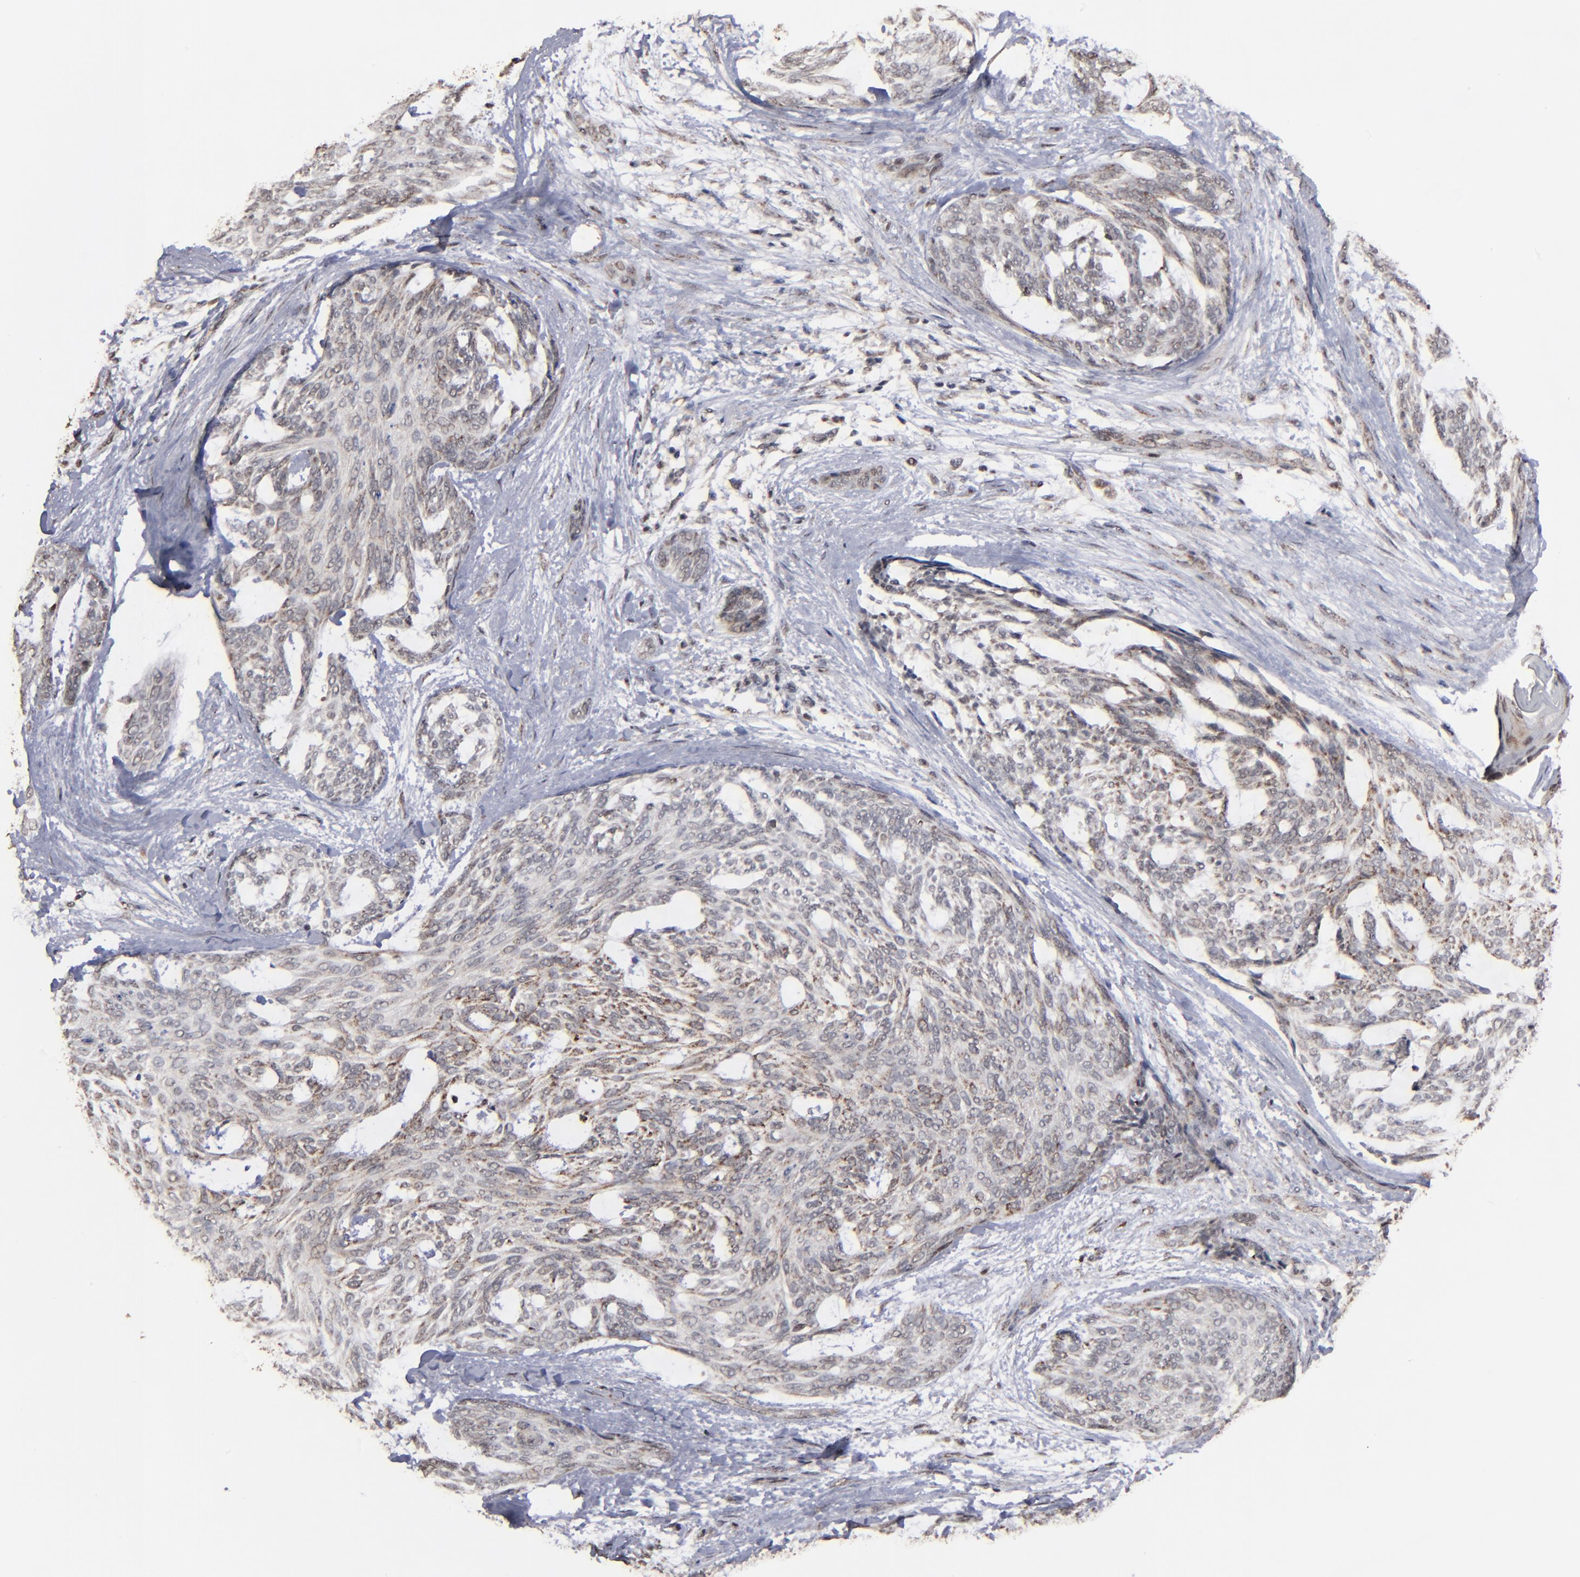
{"staining": {"intensity": "weak", "quantity": "<25%", "location": "cytoplasmic/membranous"}, "tissue": "skin cancer", "cell_type": "Tumor cells", "image_type": "cancer", "snomed": [{"axis": "morphology", "description": "Normal tissue, NOS"}, {"axis": "morphology", "description": "Basal cell carcinoma"}, {"axis": "topography", "description": "Skin"}], "caption": "IHC histopathology image of skin cancer stained for a protein (brown), which demonstrates no staining in tumor cells.", "gene": "BNIP3", "patient": {"sex": "female", "age": 71}}